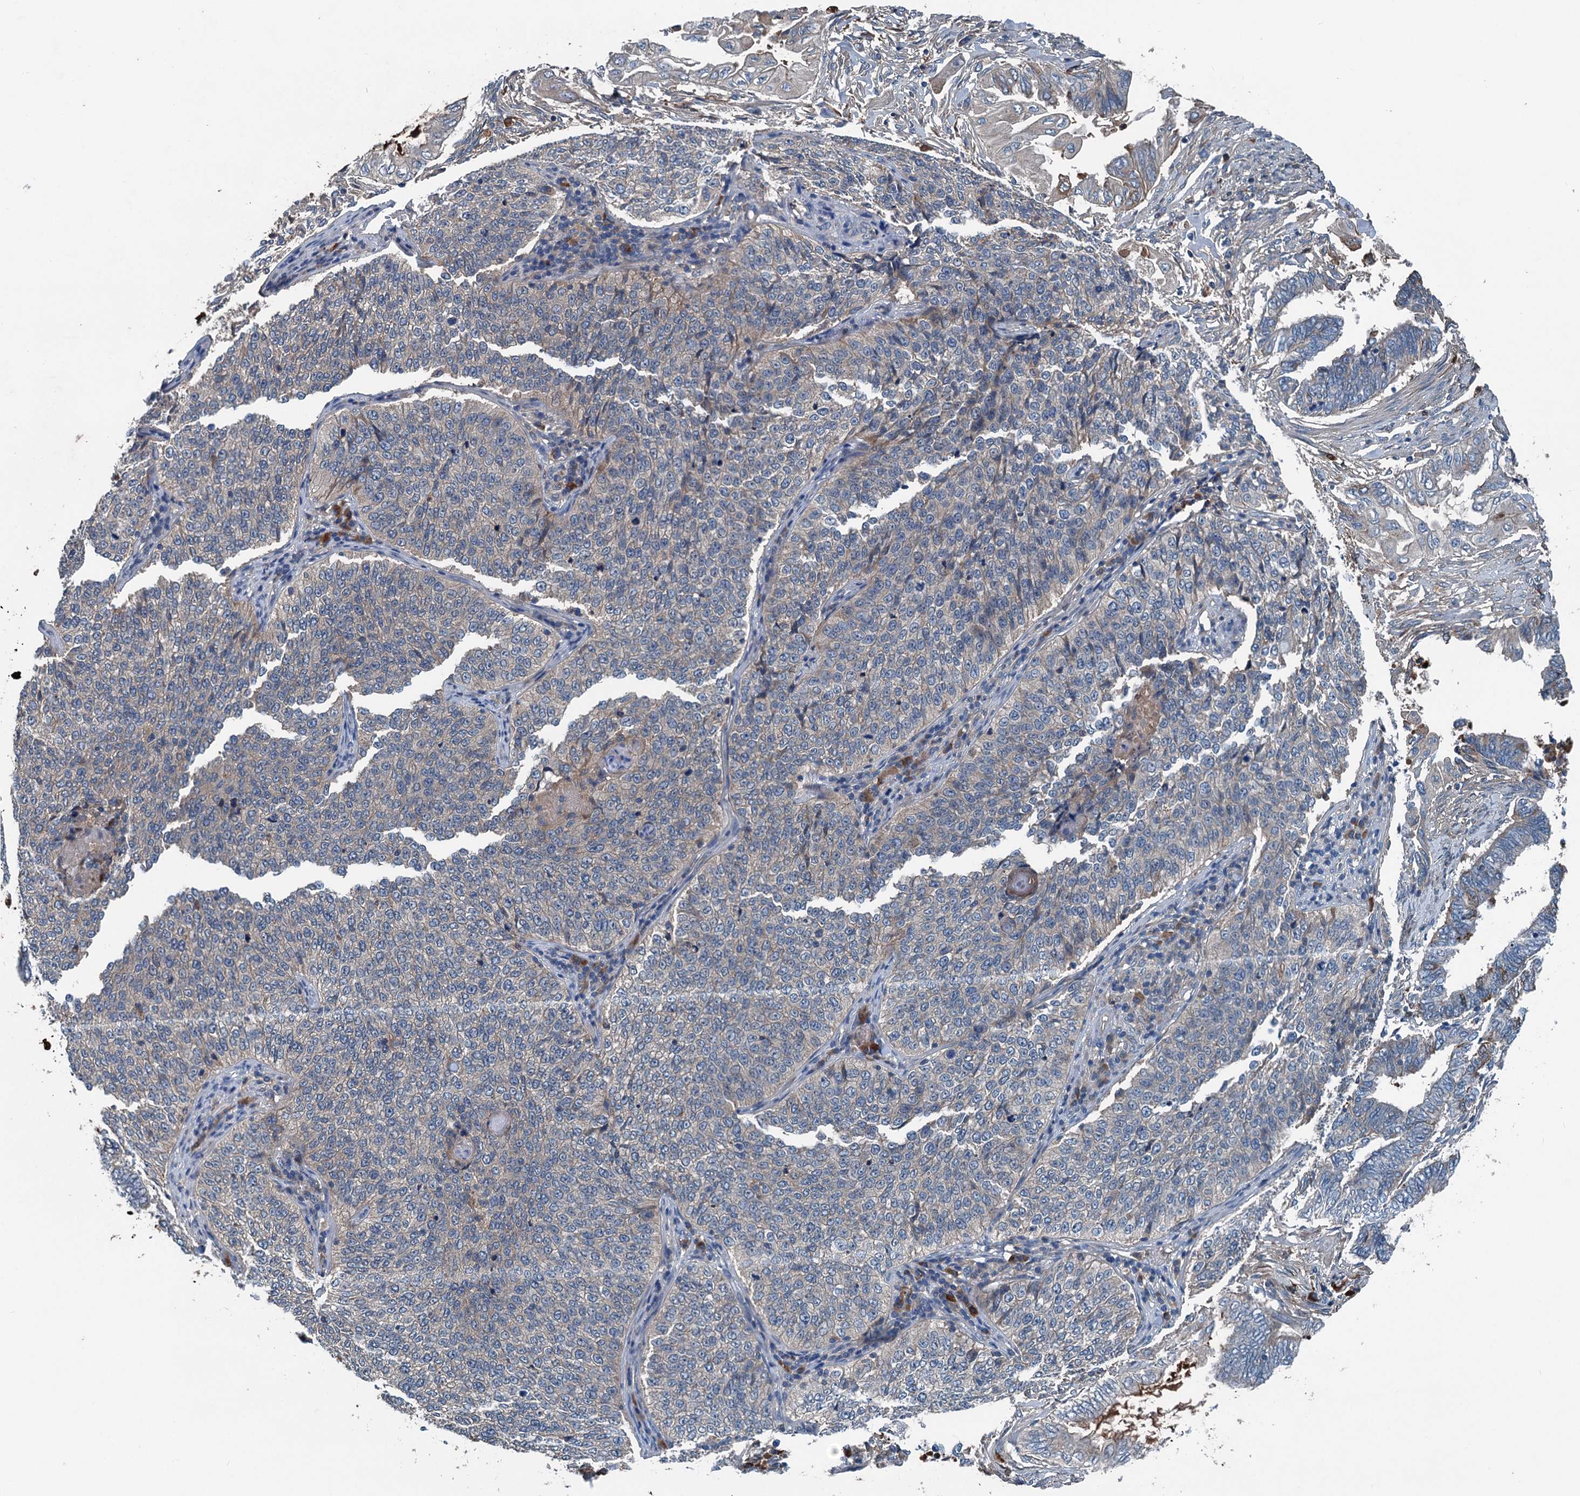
{"staining": {"intensity": "negative", "quantity": "none", "location": "none"}, "tissue": "cervical cancer", "cell_type": "Tumor cells", "image_type": "cancer", "snomed": [{"axis": "morphology", "description": "Squamous cell carcinoma, NOS"}, {"axis": "topography", "description": "Cervix"}], "caption": "Photomicrograph shows no significant protein positivity in tumor cells of cervical squamous cell carcinoma.", "gene": "PDSS1", "patient": {"sex": "female", "age": 35}}